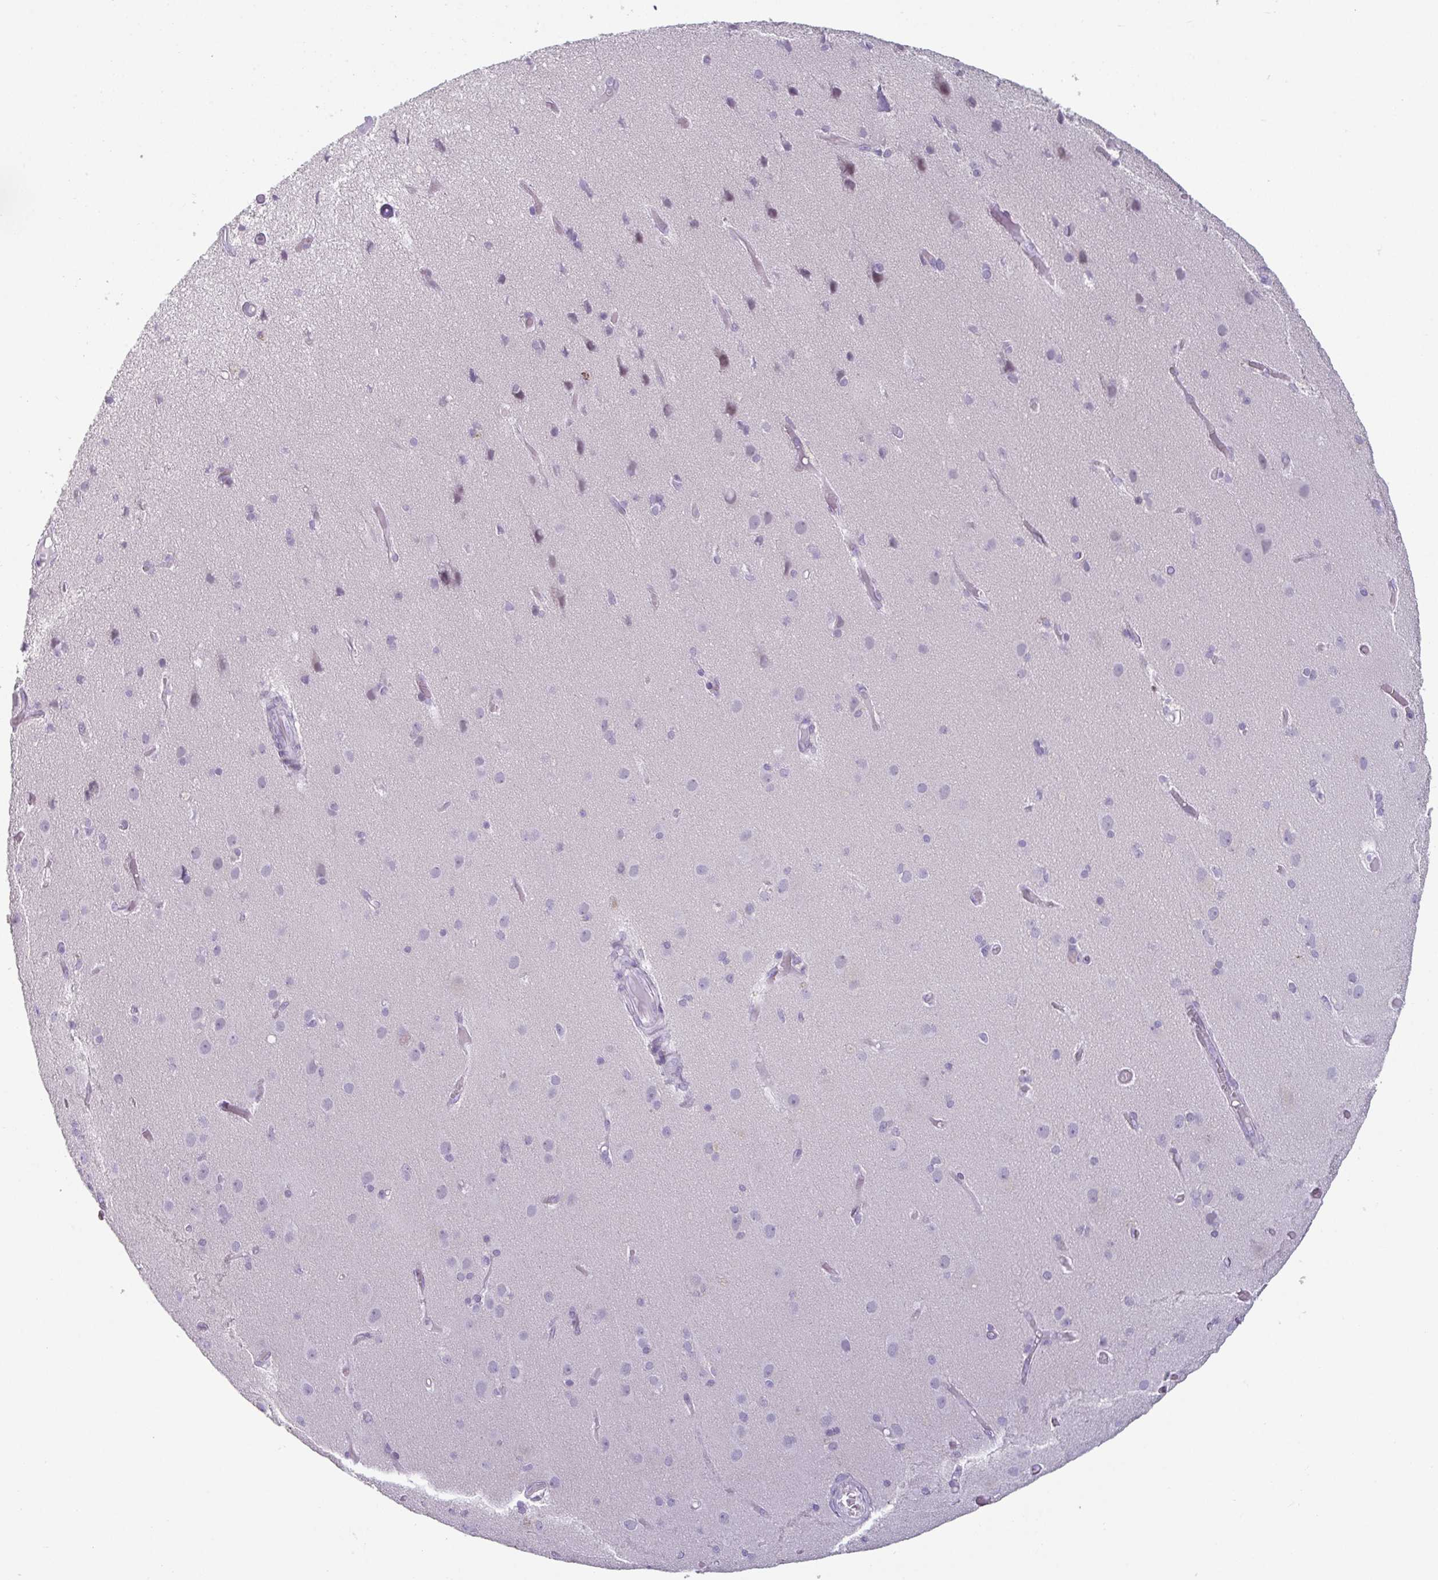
{"staining": {"intensity": "negative", "quantity": "none", "location": "none"}, "tissue": "cerebral cortex", "cell_type": "Endothelial cells", "image_type": "normal", "snomed": [{"axis": "morphology", "description": "Normal tissue, NOS"}, {"axis": "morphology", "description": "Glioma, malignant, High grade"}, {"axis": "topography", "description": "Cerebral cortex"}], "caption": "Cerebral cortex was stained to show a protein in brown. There is no significant staining in endothelial cells. The staining is performed using DAB (3,3'-diaminobenzidine) brown chromogen with nuclei counter-stained in using hematoxylin.", "gene": "VSIG10L", "patient": {"sex": "male", "age": 71}}